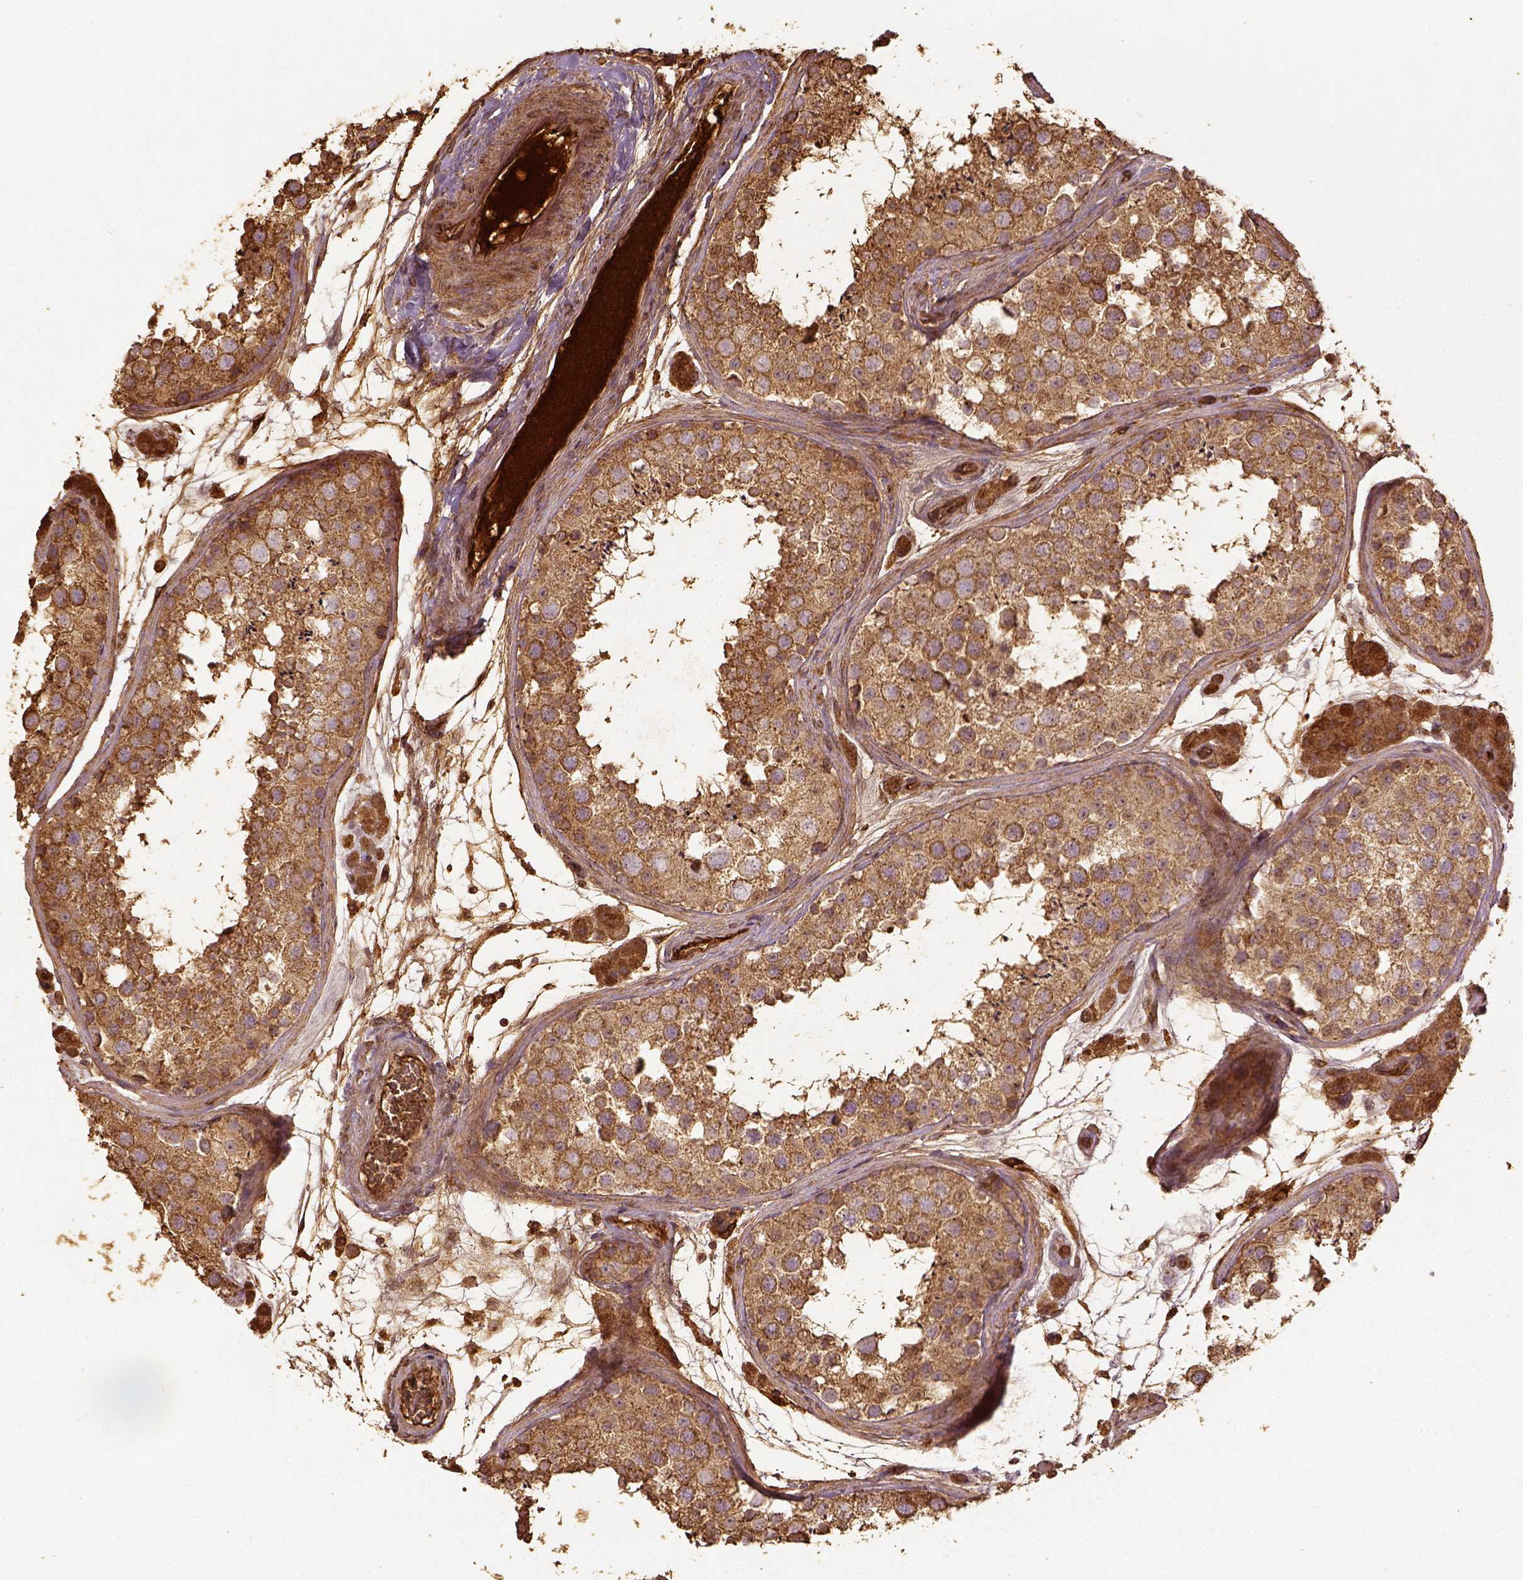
{"staining": {"intensity": "moderate", "quantity": ">75%", "location": "cytoplasmic/membranous"}, "tissue": "testis", "cell_type": "Cells in seminiferous ducts", "image_type": "normal", "snomed": [{"axis": "morphology", "description": "Normal tissue, NOS"}, {"axis": "topography", "description": "Testis"}], "caption": "Immunohistochemical staining of benign testis displays medium levels of moderate cytoplasmic/membranous expression in approximately >75% of cells in seminiferous ducts.", "gene": "VEGFA", "patient": {"sex": "male", "age": 41}}